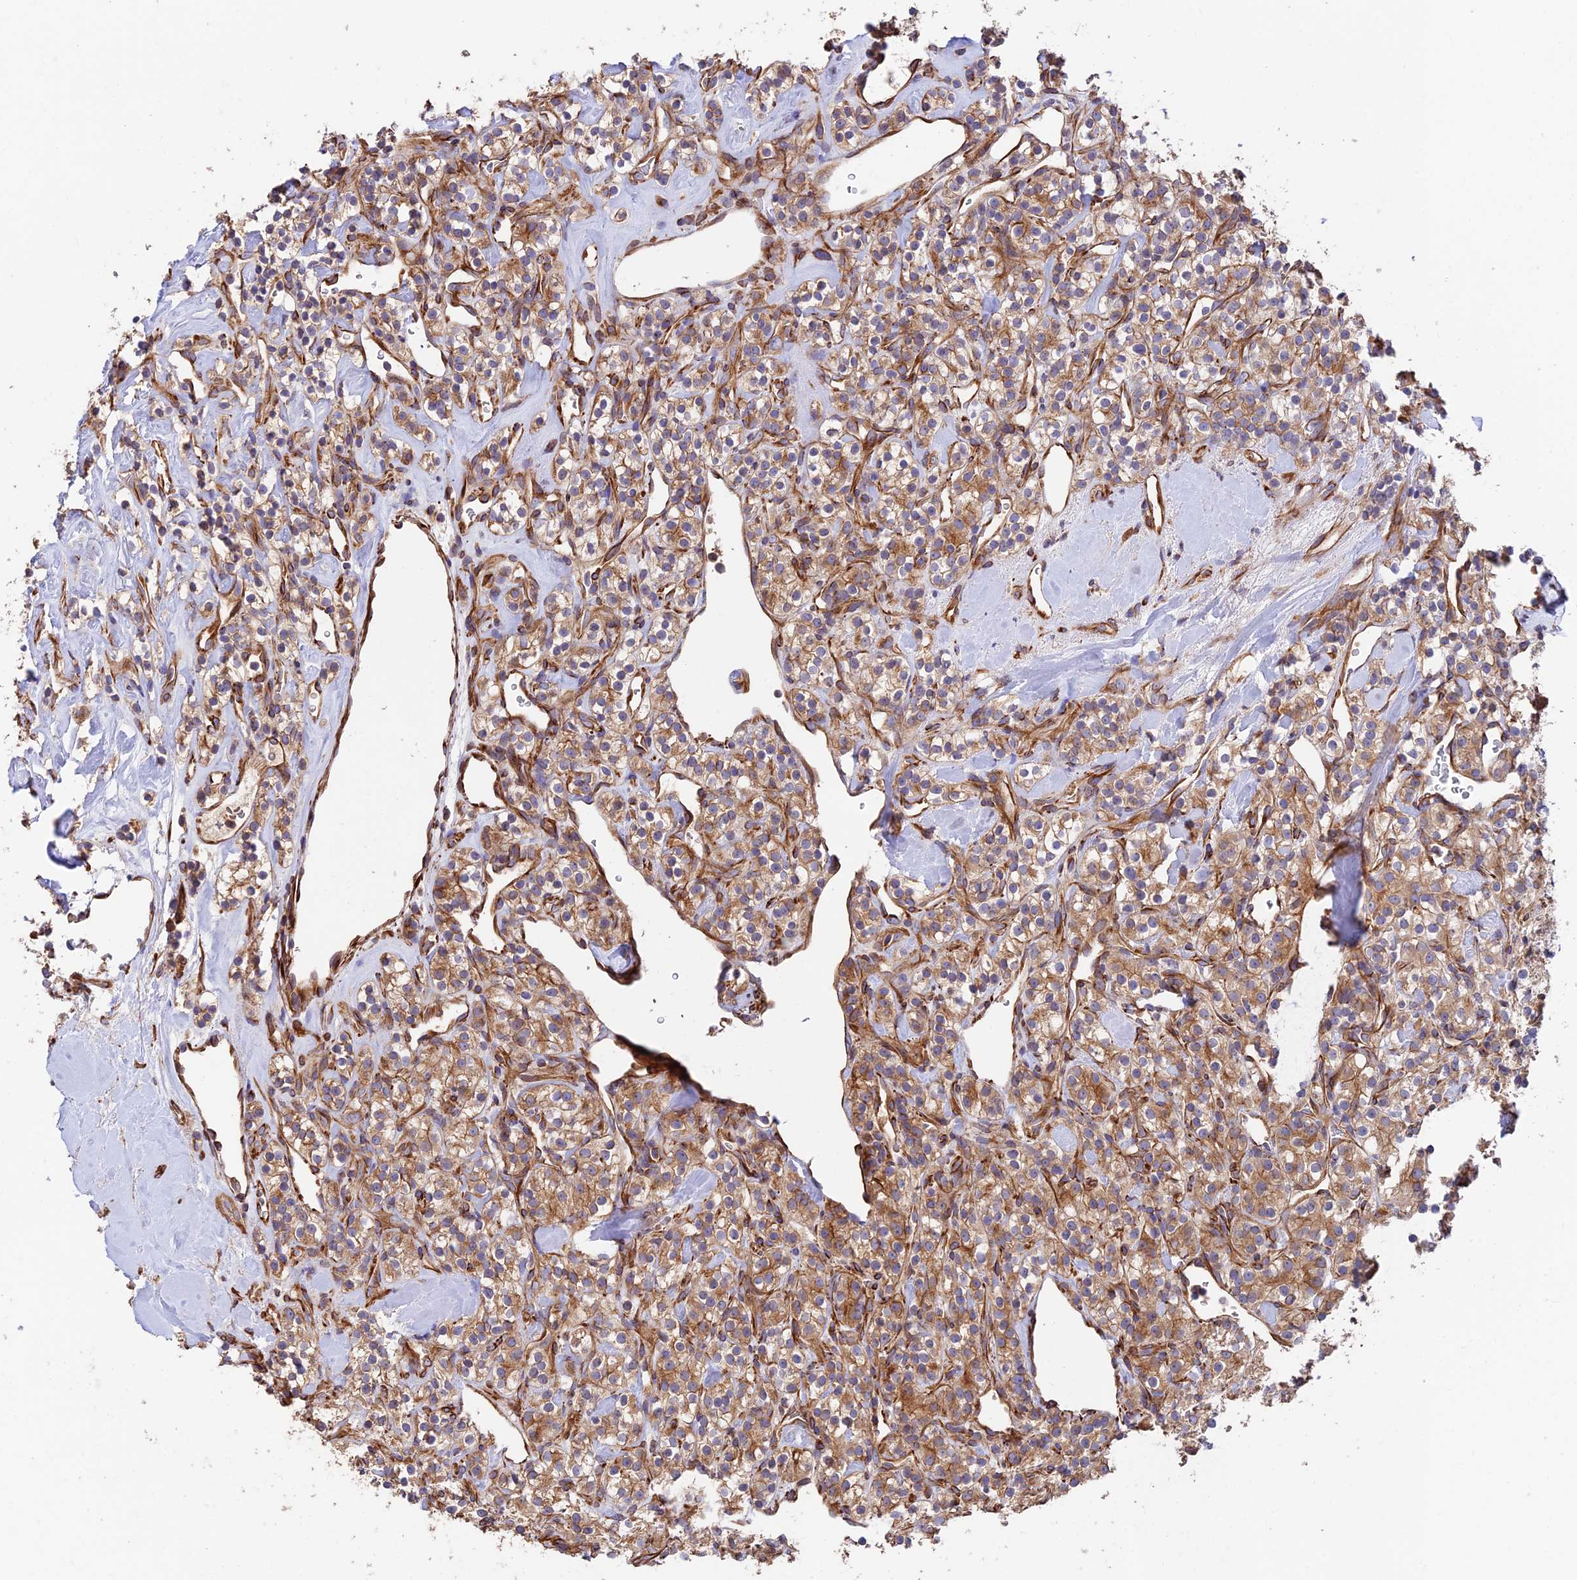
{"staining": {"intensity": "moderate", "quantity": ">75%", "location": "cytoplasmic/membranous"}, "tissue": "renal cancer", "cell_type": "Tumor cells", "image_type": "cancer", "snomed": [{"axis": "morphology", "description": "Adenocarcinoma, NOS"}, {"axis": "topography", "description": "Kidney"}], "caption": "Moderate cytoplasmic/membranous staining is identified in approximately >75% of tumor cells in renal cancer (adenocarcinoma). (DAB IHC, brown staining for protein, blue staining for nuclei).", "gene": "EMC3", "patient": {"sex": "male", "age": 77}}